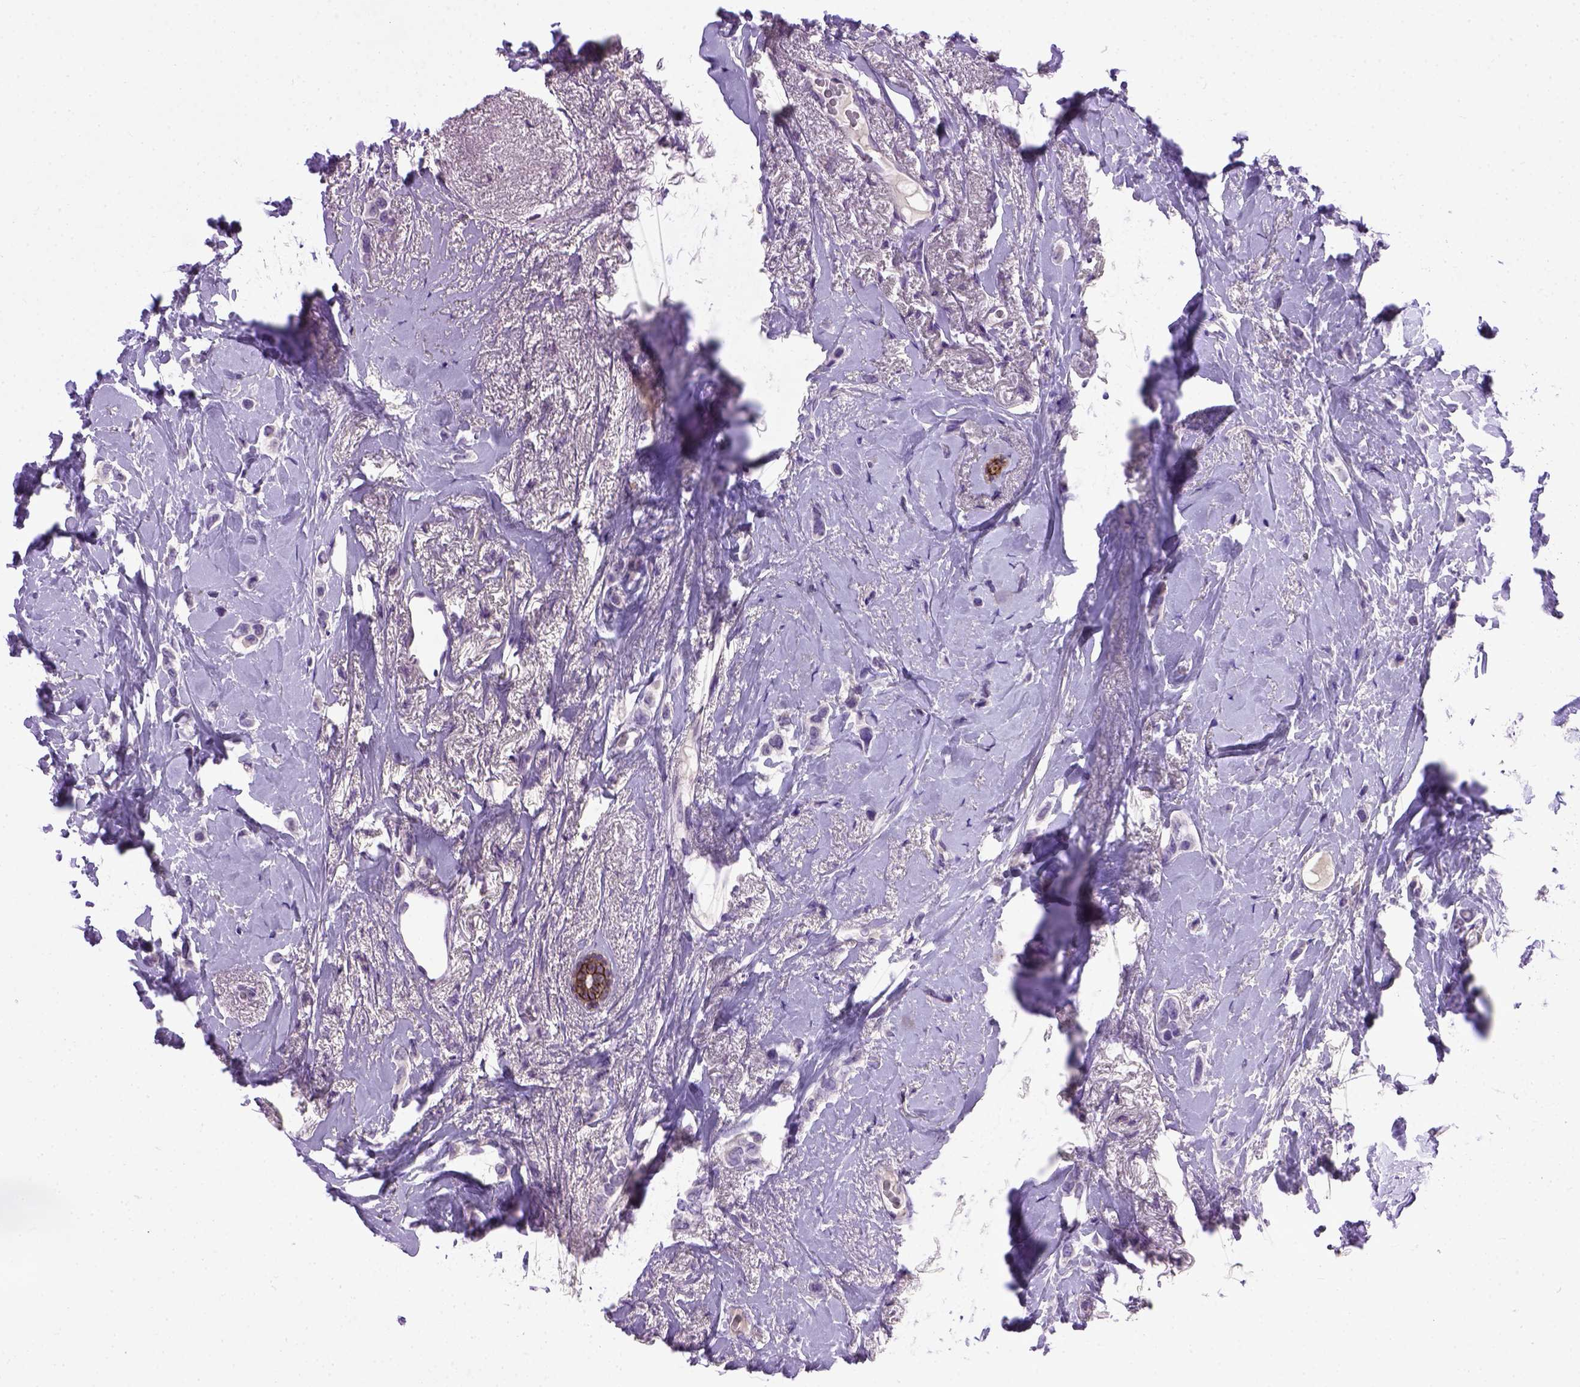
{"staining": {"intensity": "negative", "quantity": "none", "location": "none"}, "tissue": "breast cancer", "cell_type": "Tumor cells", "image_type": "cancer", "snomed": [{"axis": "morphology", "description": "Lobular carcinoma"}, {"axis": "topography", "description": "Breast"}], "caption": "Breast cancer was stained to show a protein in brown. There is no significant staining in tumor cells. The staining is performed using DAB brown chromogen with nuclei counter-stained in using hematoxylin.", "gene": "CDH1", "patient": {"sex": "female", "age": 66}}